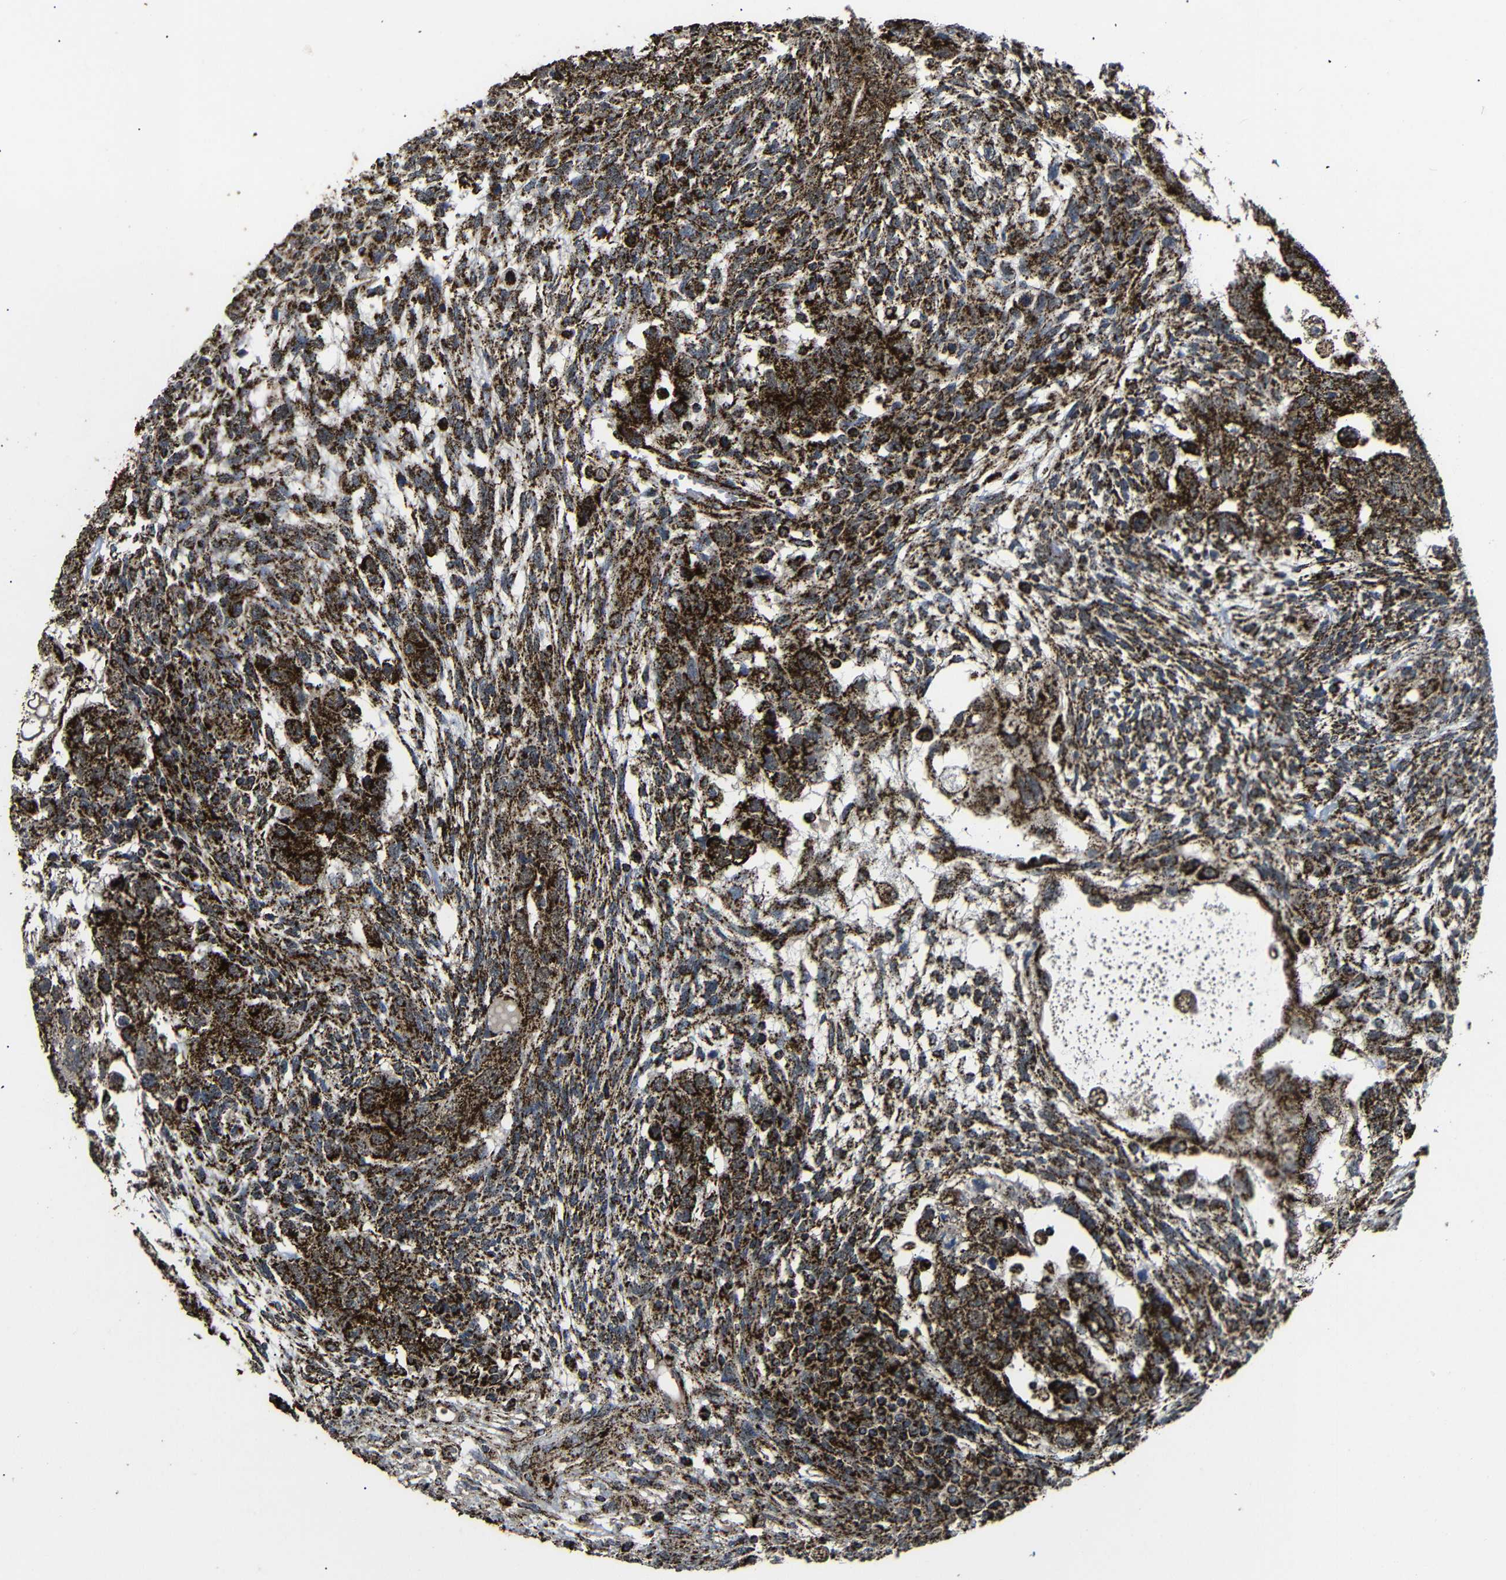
{"staining": {"intensity": "strong", "quantity": ">75%", "location": "cytoplasmic/membranous"}, "tissue": "testis cancer", "cell_type": "Tumor cells", "image_type": "cancer", "snomed": [{"axis": "morphology", "description": "Normal tissue, NOS"}, {"axis": "morphology", "description": "Carcinoma, Embryonal, NOS"}, {"axis": "topography", "description": "Testis"}], "caption": "IHC (DAB (3,3'-diaminobenzidine)) staining of testis cancer (embryonal carcinoma) displays strong cytoplasmic/membranous protein staining in approximately >75% of tumor cells. (Brightfield microscopy of DAB IHC at high magnification).", "gene": "ATP5F1A", "patient": {"sex": "male", "age": 36}}